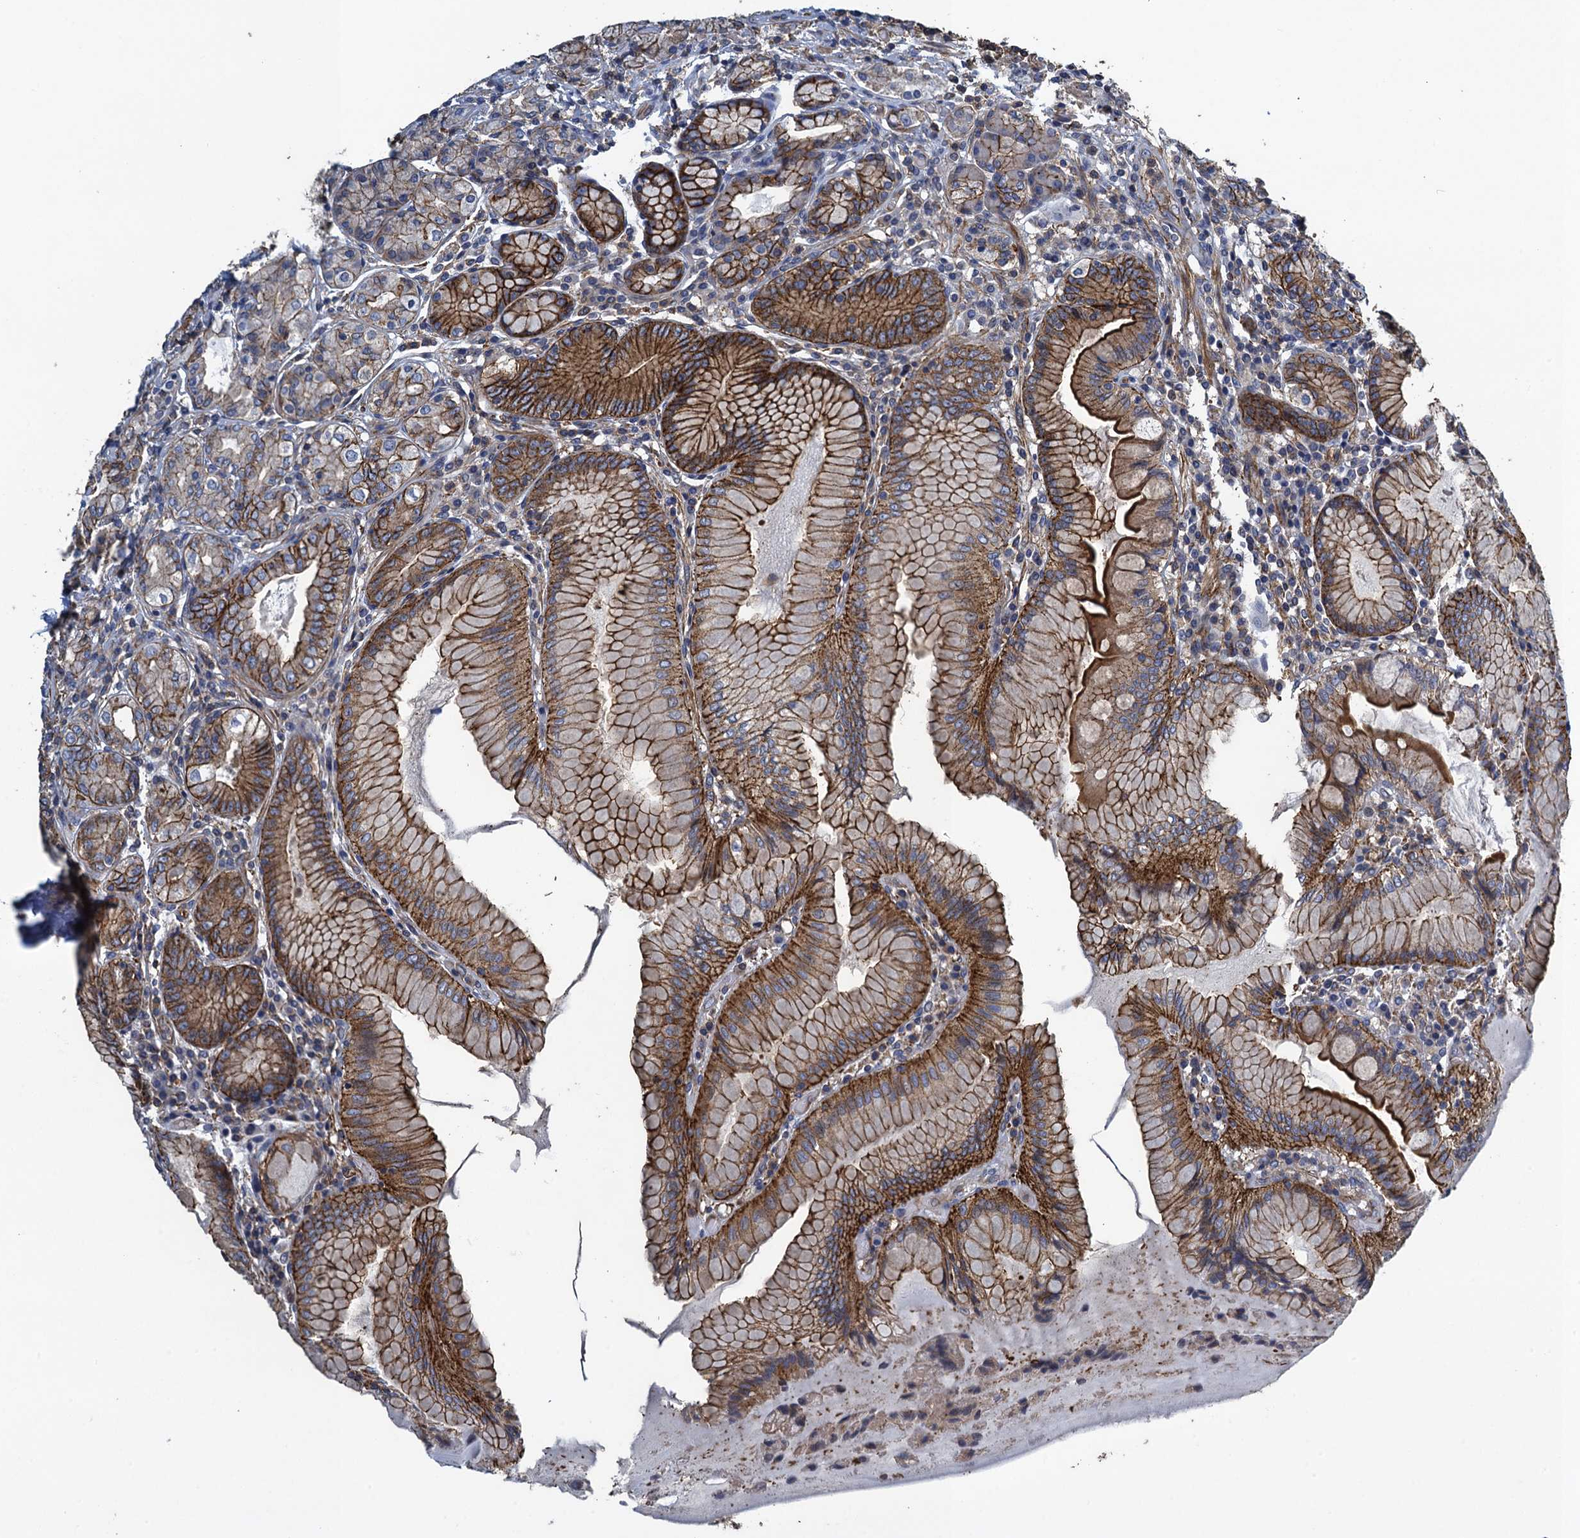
{"staining": {"intensity": "strong", "quantity": "25%-75%", "location": "cytoplasmic/membranous"}, "tissue": "stomach", "cell_type": "Glandular cells", "image_type": "normal", "snomed": [{"axis": "morphology", "description": "Normal tissue, NOS"}, {"axis": "topography", "description": "Stomach, upper"}, {"axis": "topography", "description": "Stomach, lower"}], "caption": "Immunohistochemistry (IHC) of benign human stomach exhibits high levels of strong cytoplasmic/membranous staining in about 25%-75% of glandular cells.", "gene": "PROSER2", "patient": {"sex": "female", "age": 76}}